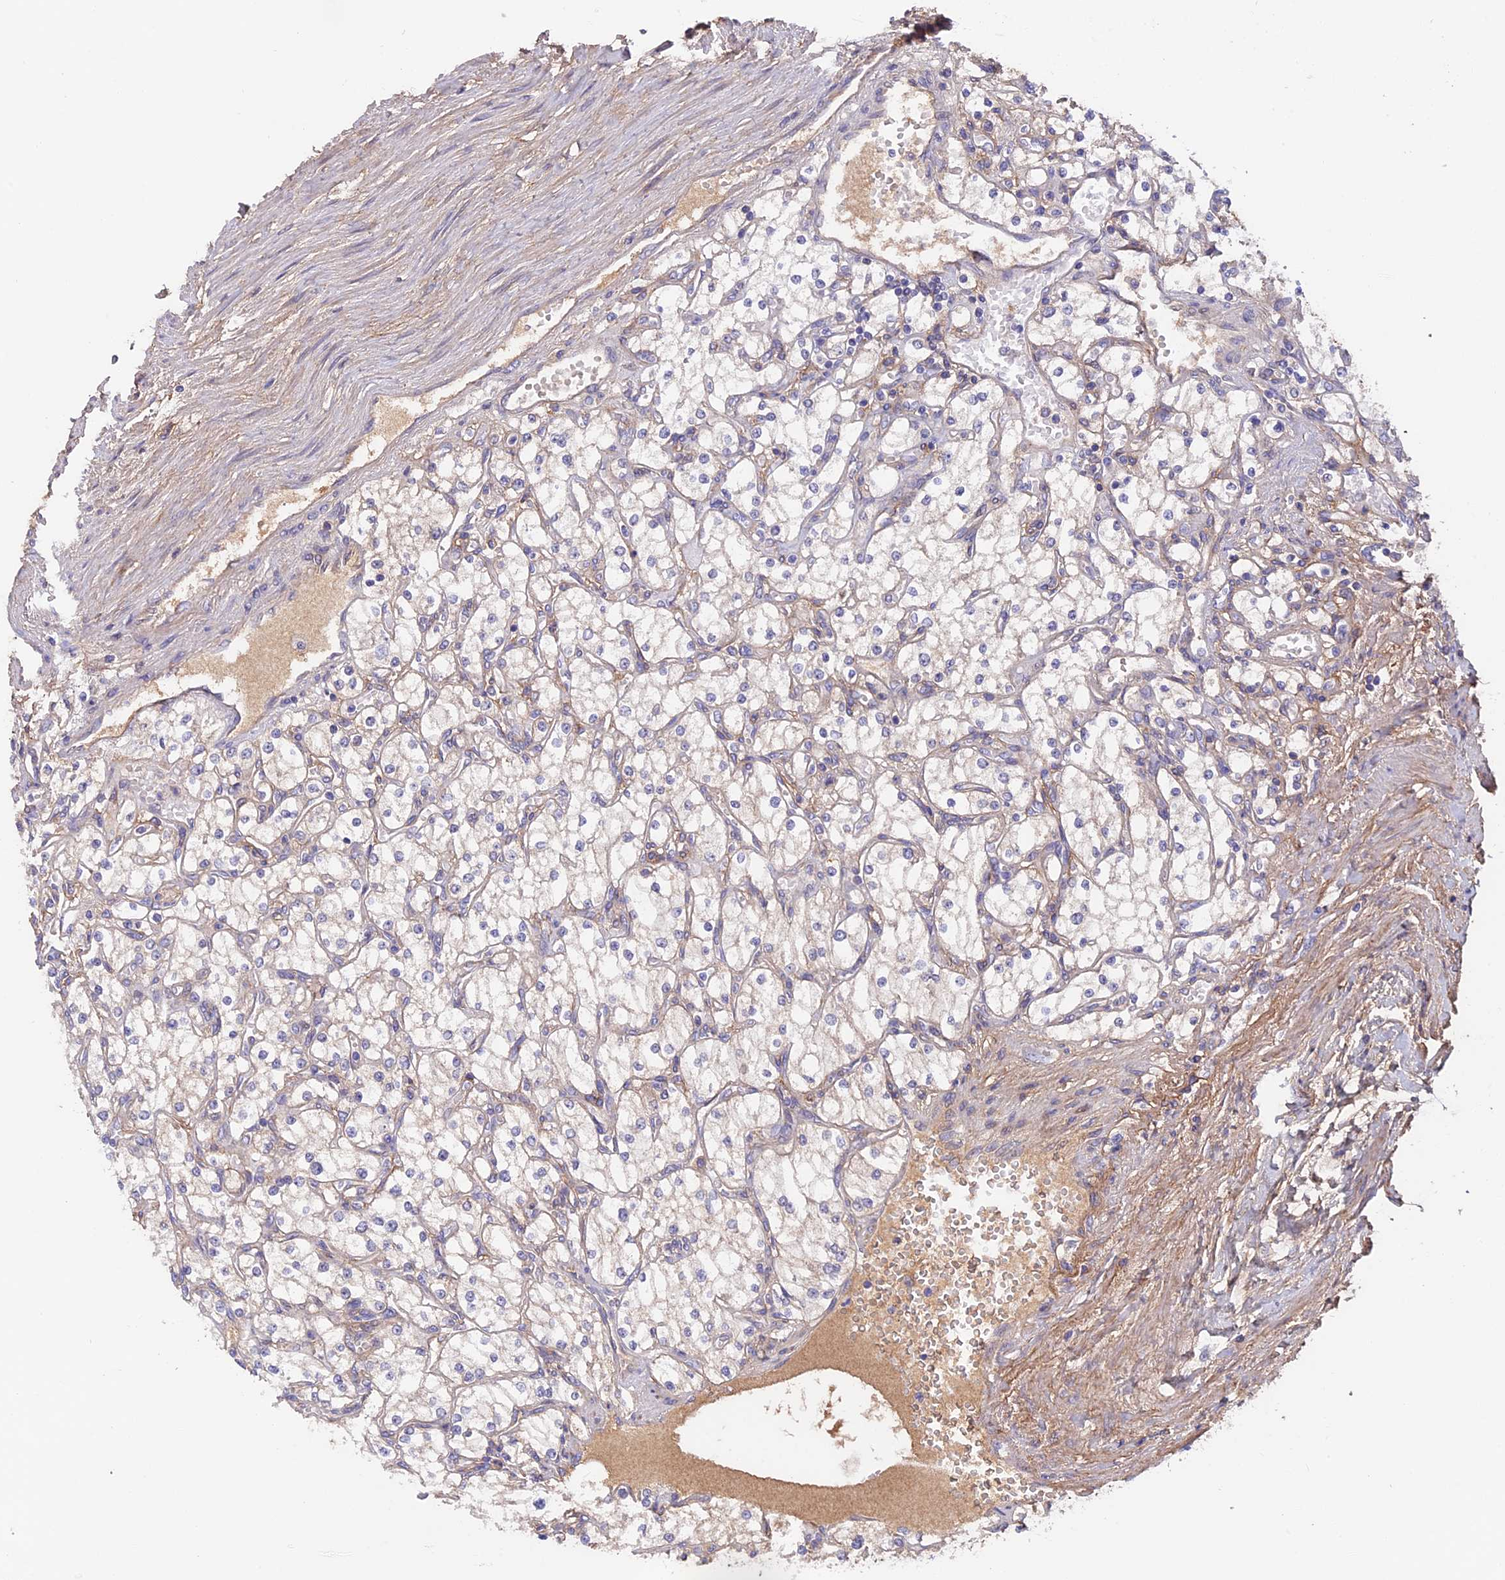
{"staining": {"intensity": "negative", "quantity": "none", "location": "none"}, "tissue": "renal cancer", "cell_type": "Tumor cells", "image_type": "cancer", "snomed": [{"axis": "morphology", "description": "Adenocarcinoma, NOS"}, {"axis": "topography", "description": "Kidney"}], "caption": "The immunohistochemistry (IHC) micrograph has no significant expression in tumor cells of adenocarcinoma (renal) tissue.", "gene": "COL4A3", "patient": {"sex": "male", "age": 80}}